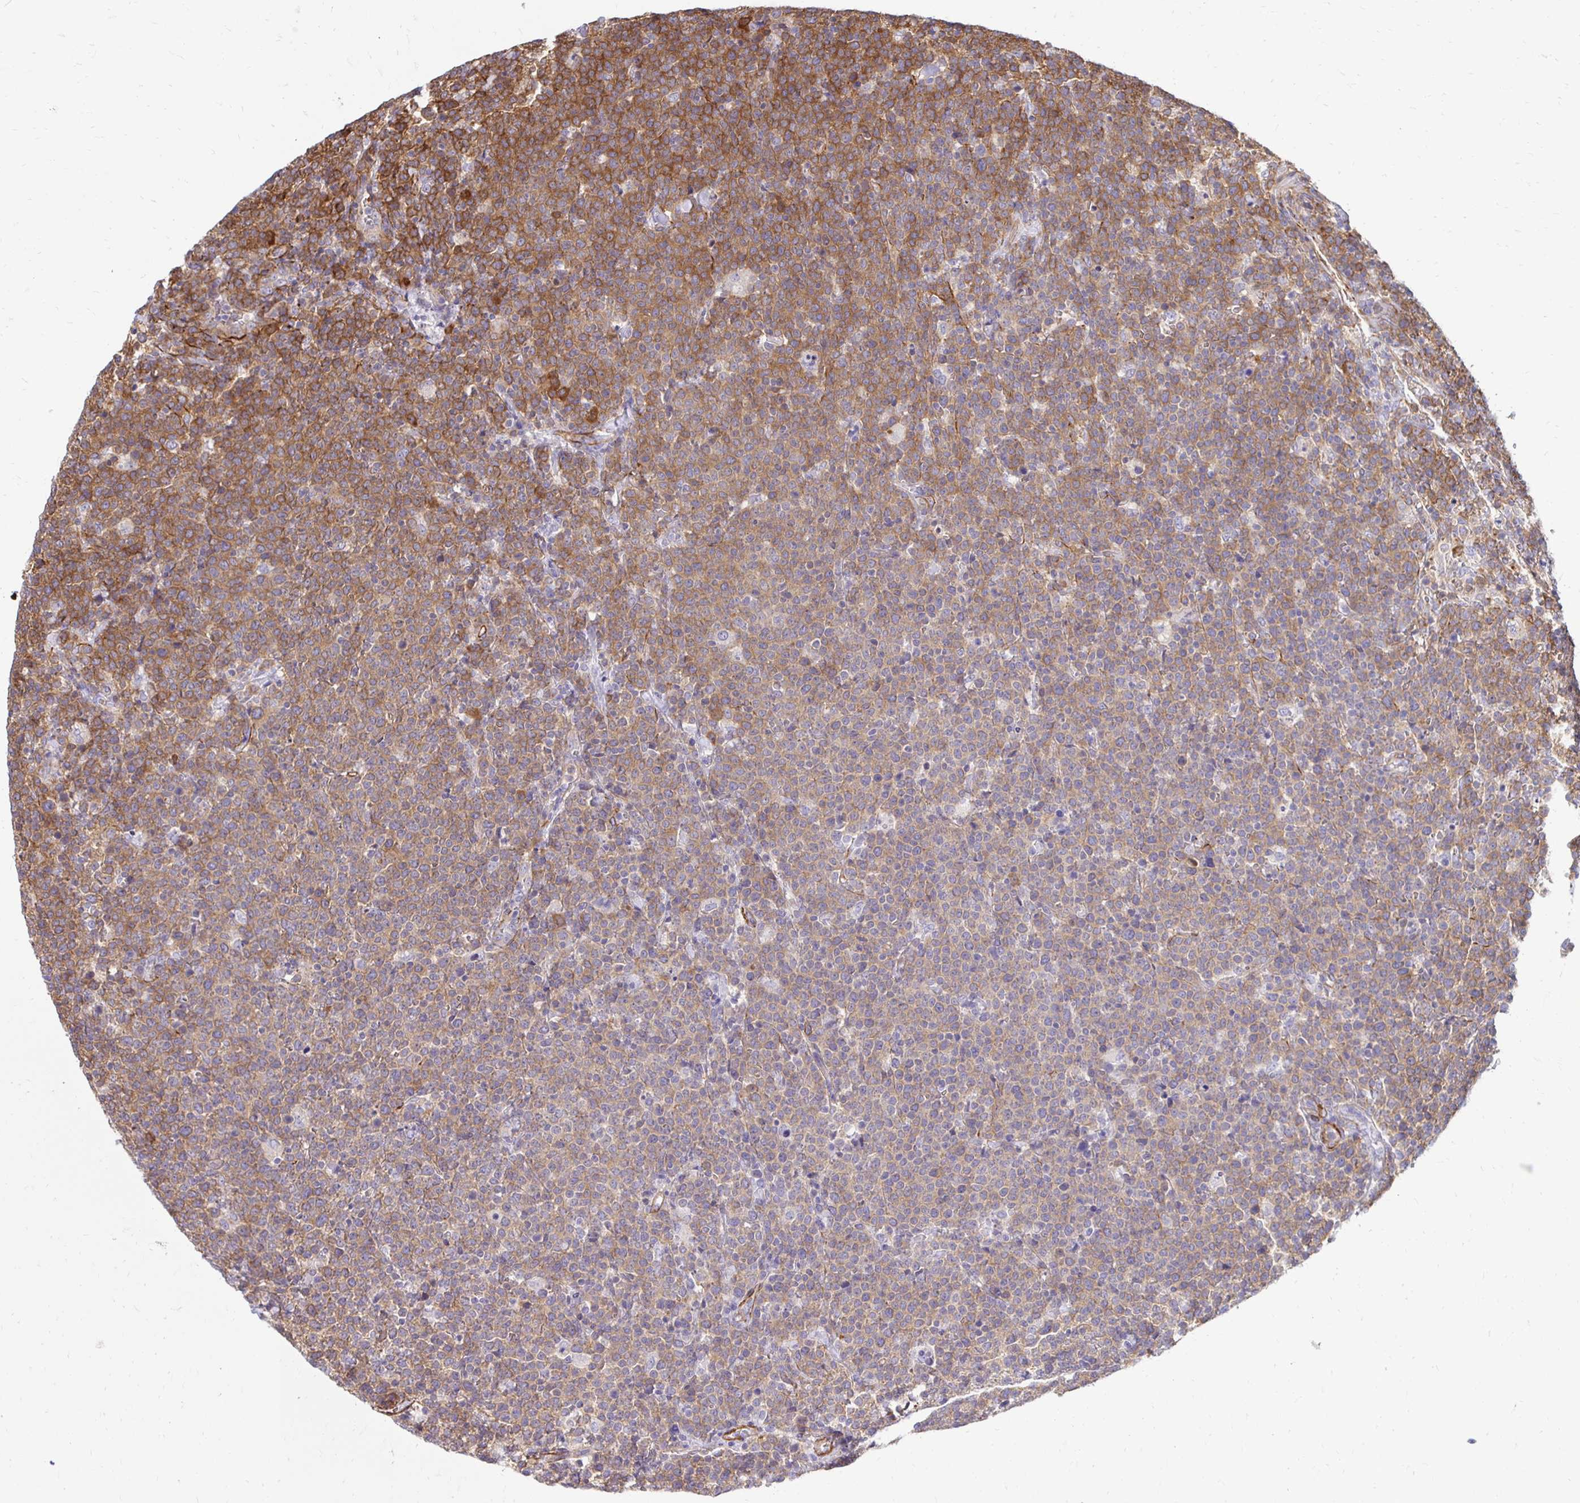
{"staining": {"intensity": "moderate", "quantity": ">75%", "location": "cytoplasmic/membranous"}, "tissue": "lymphoma", "cell_type": "Tumor cells", "image_type": "cancer", "snomed": [{"axis": "morphology", "description": "Malignant lymphoma, non-Hodgkin's type, High grade"}, {"axis": "topography", "description": "Lymph node"}], "caption": "Protein expression analysis of human lymphoma reveals moderate cytoplasmic/membranous positivity in about >75% of tumor cells.", "gene": "CTPS1", "patient": {"sex": "male", "age": 61}}